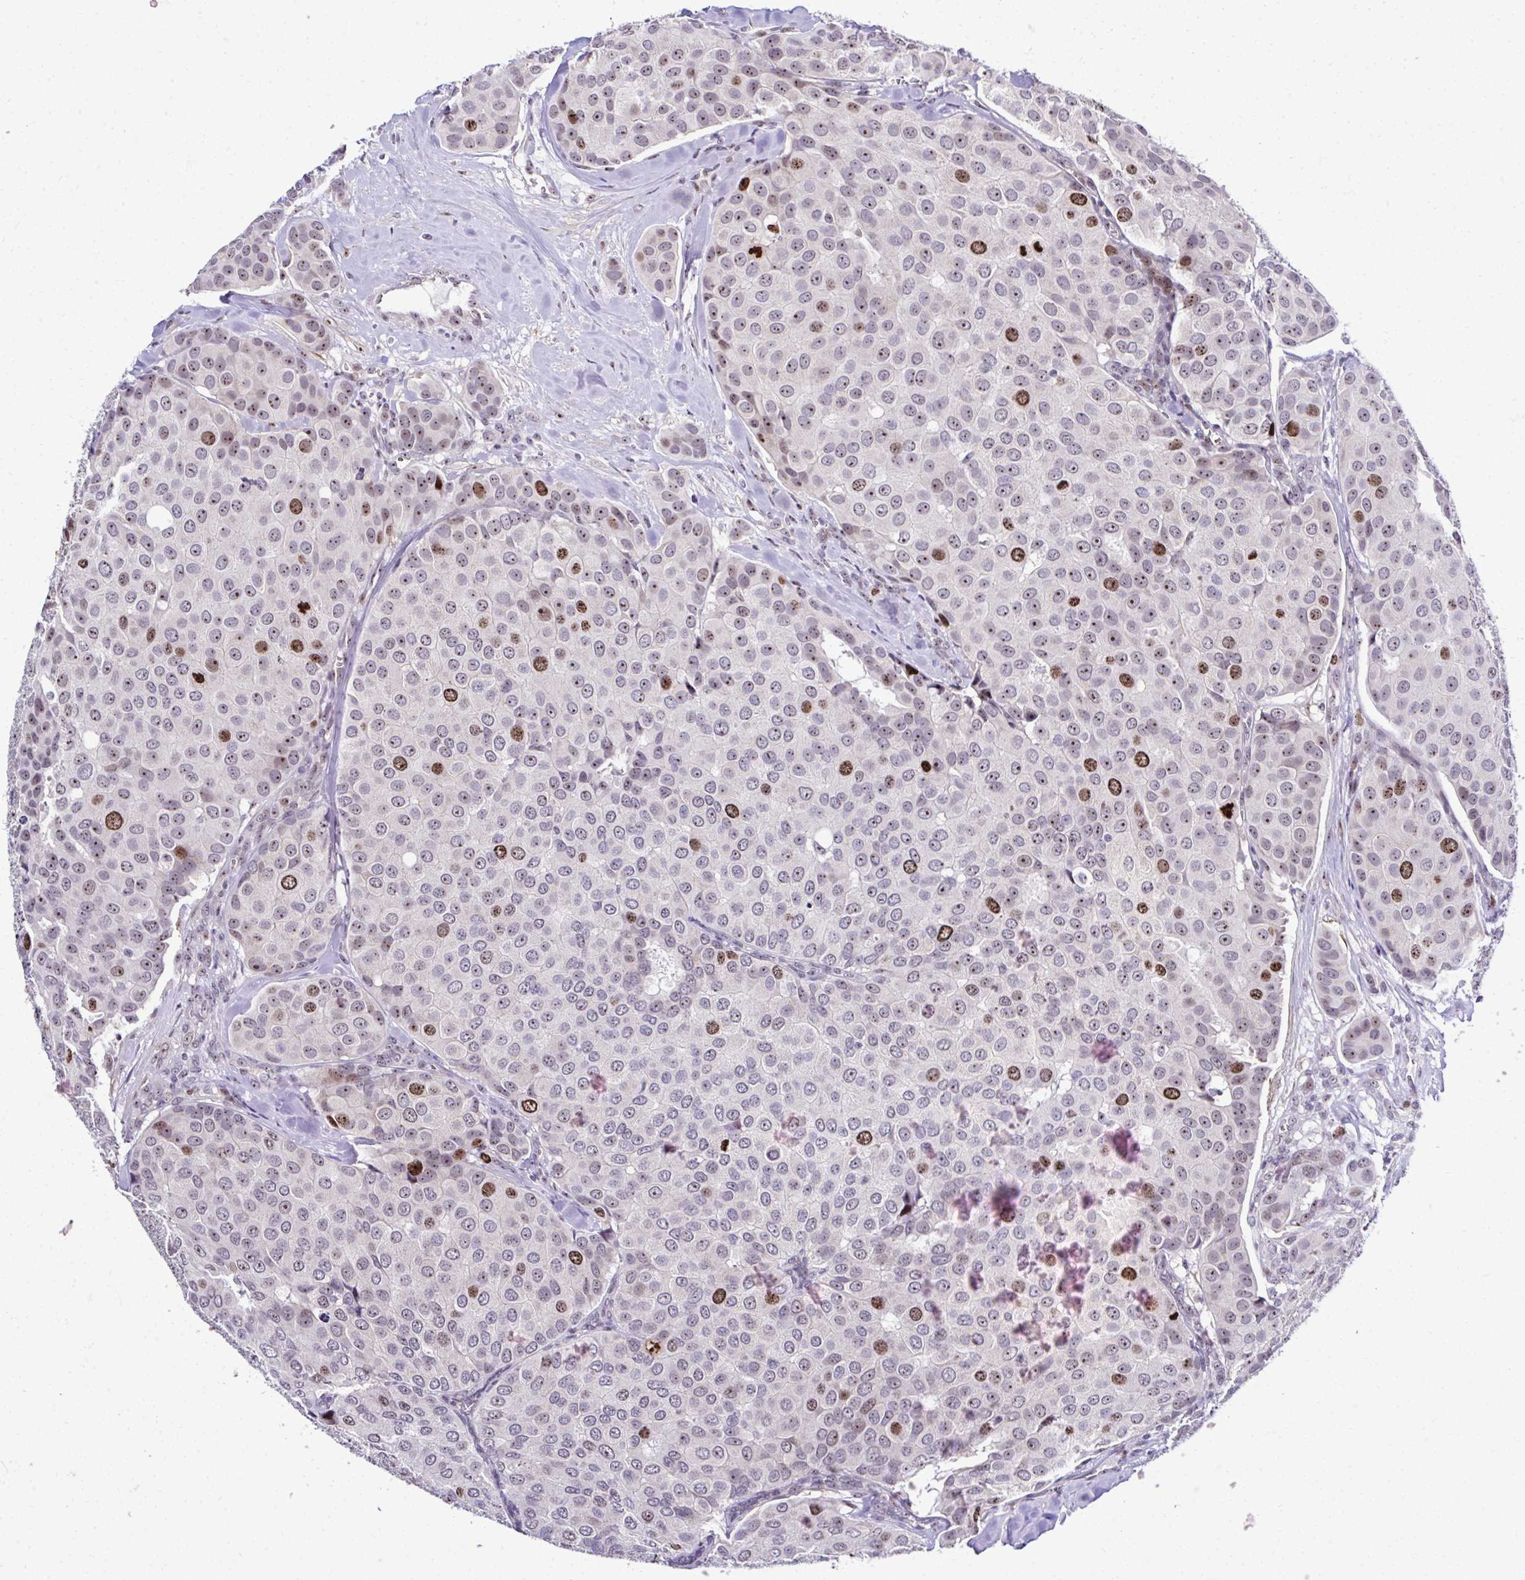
{"staining": {"intensity": "strong", "quantity": "<25%", "location": "nuclear"}, "tissue": "breast cancer", "cell_type": "Tumor cells", "image_type": "cancer", "snomed": [{"axis": "morphology", "description": "Duct carcinoma"}, {"axis": "topography", "description": "Breast"}], "caption": "Protein expression analysis of intraductal carcinoma (breast) exhibits strong nuclear staining in approximately <25% of tumor cells.", "gene": "CEP72", "patient": {"sex": "female", "age": 70}}